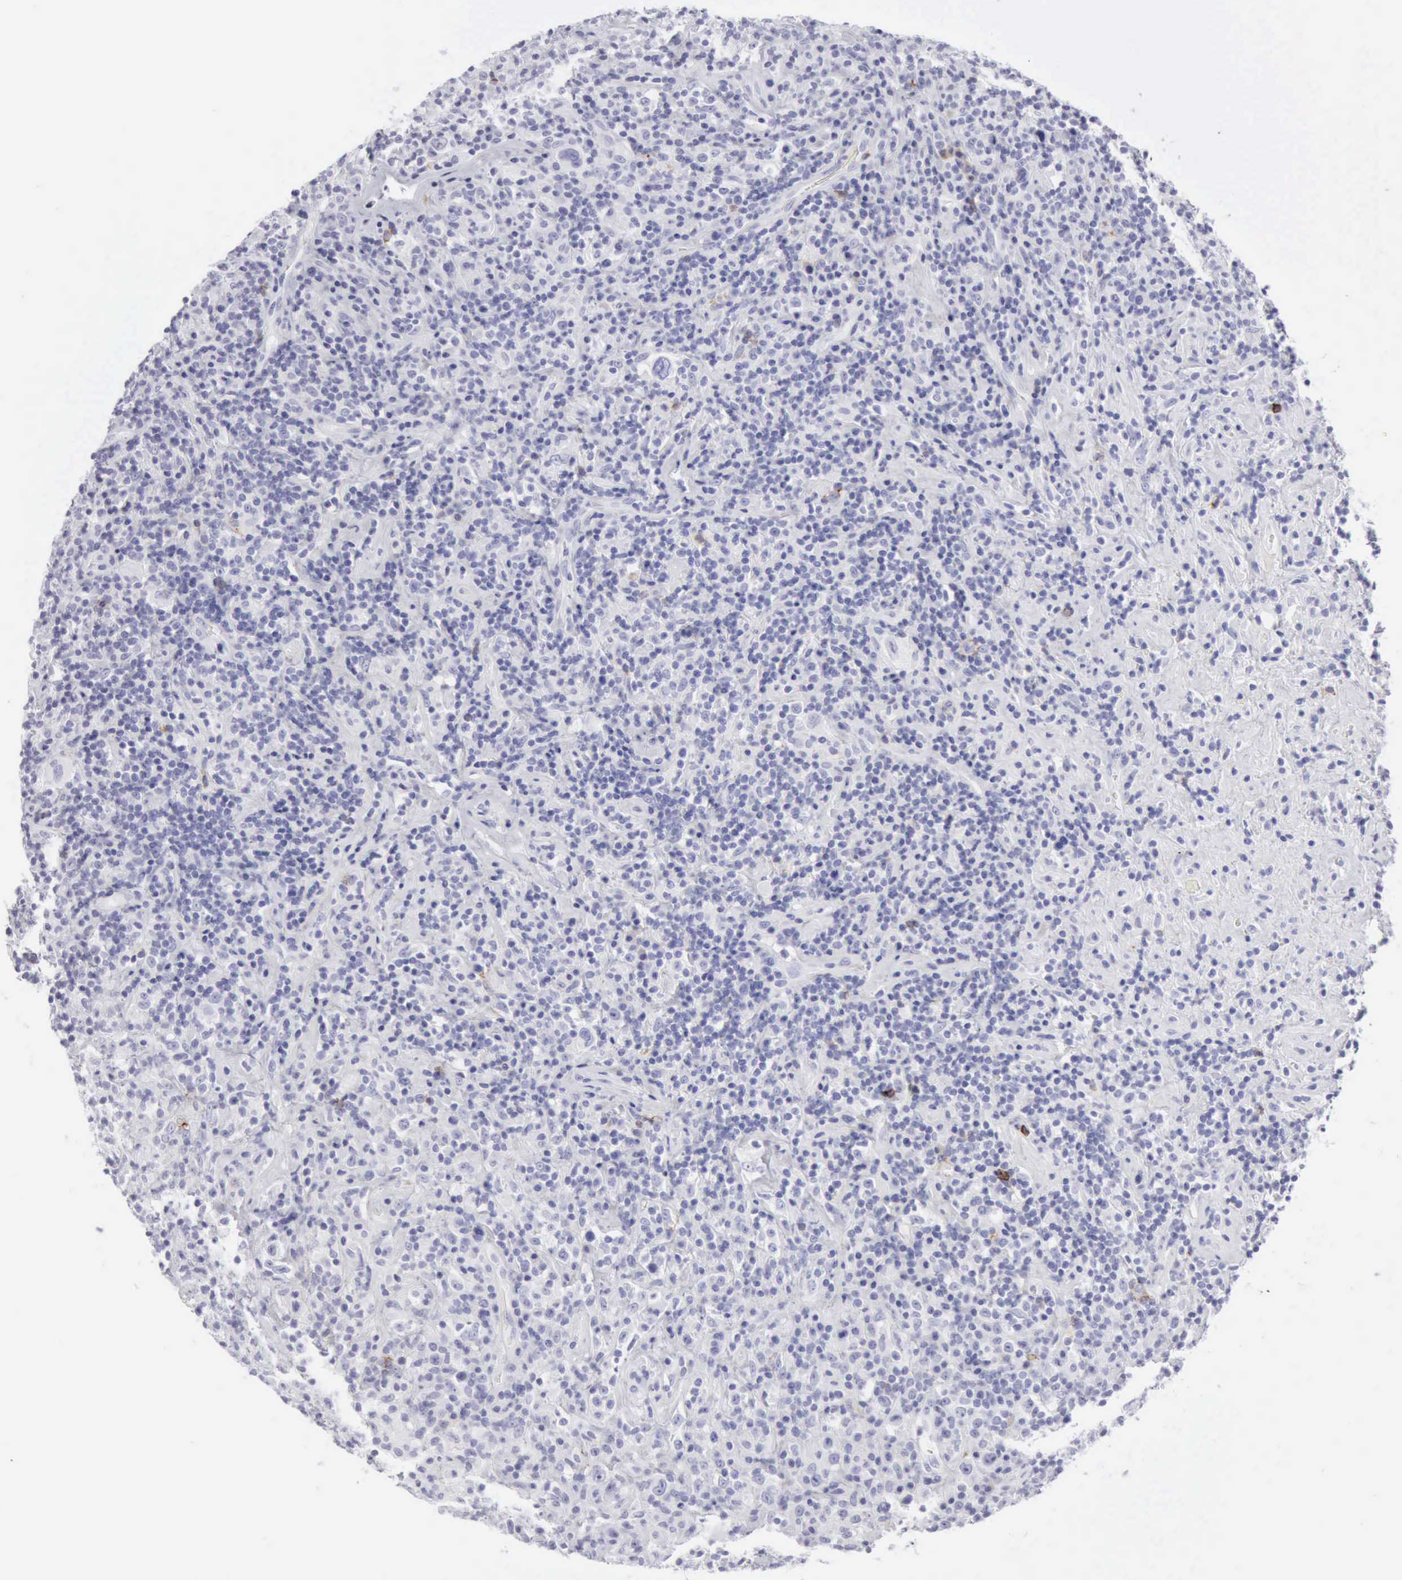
{"staining": {"intensity": "negative", "quantity": "none", "location": "none"}, "tissue": "lymphoma", "cell_type": "Tumor cells", "image_type": "cancer", "snomed": [{"axis": "morphology", "description": "Hodgkin's disease, NOS"}, {"axis": "topography", "description": "Lymph node"}], "caption": "This is an IHC histopathology image of human Hodgkin's disease. There is no expression in tumor cells.", "gene": "NCAM1", "patient": {"sex": "male", "age": 46}}